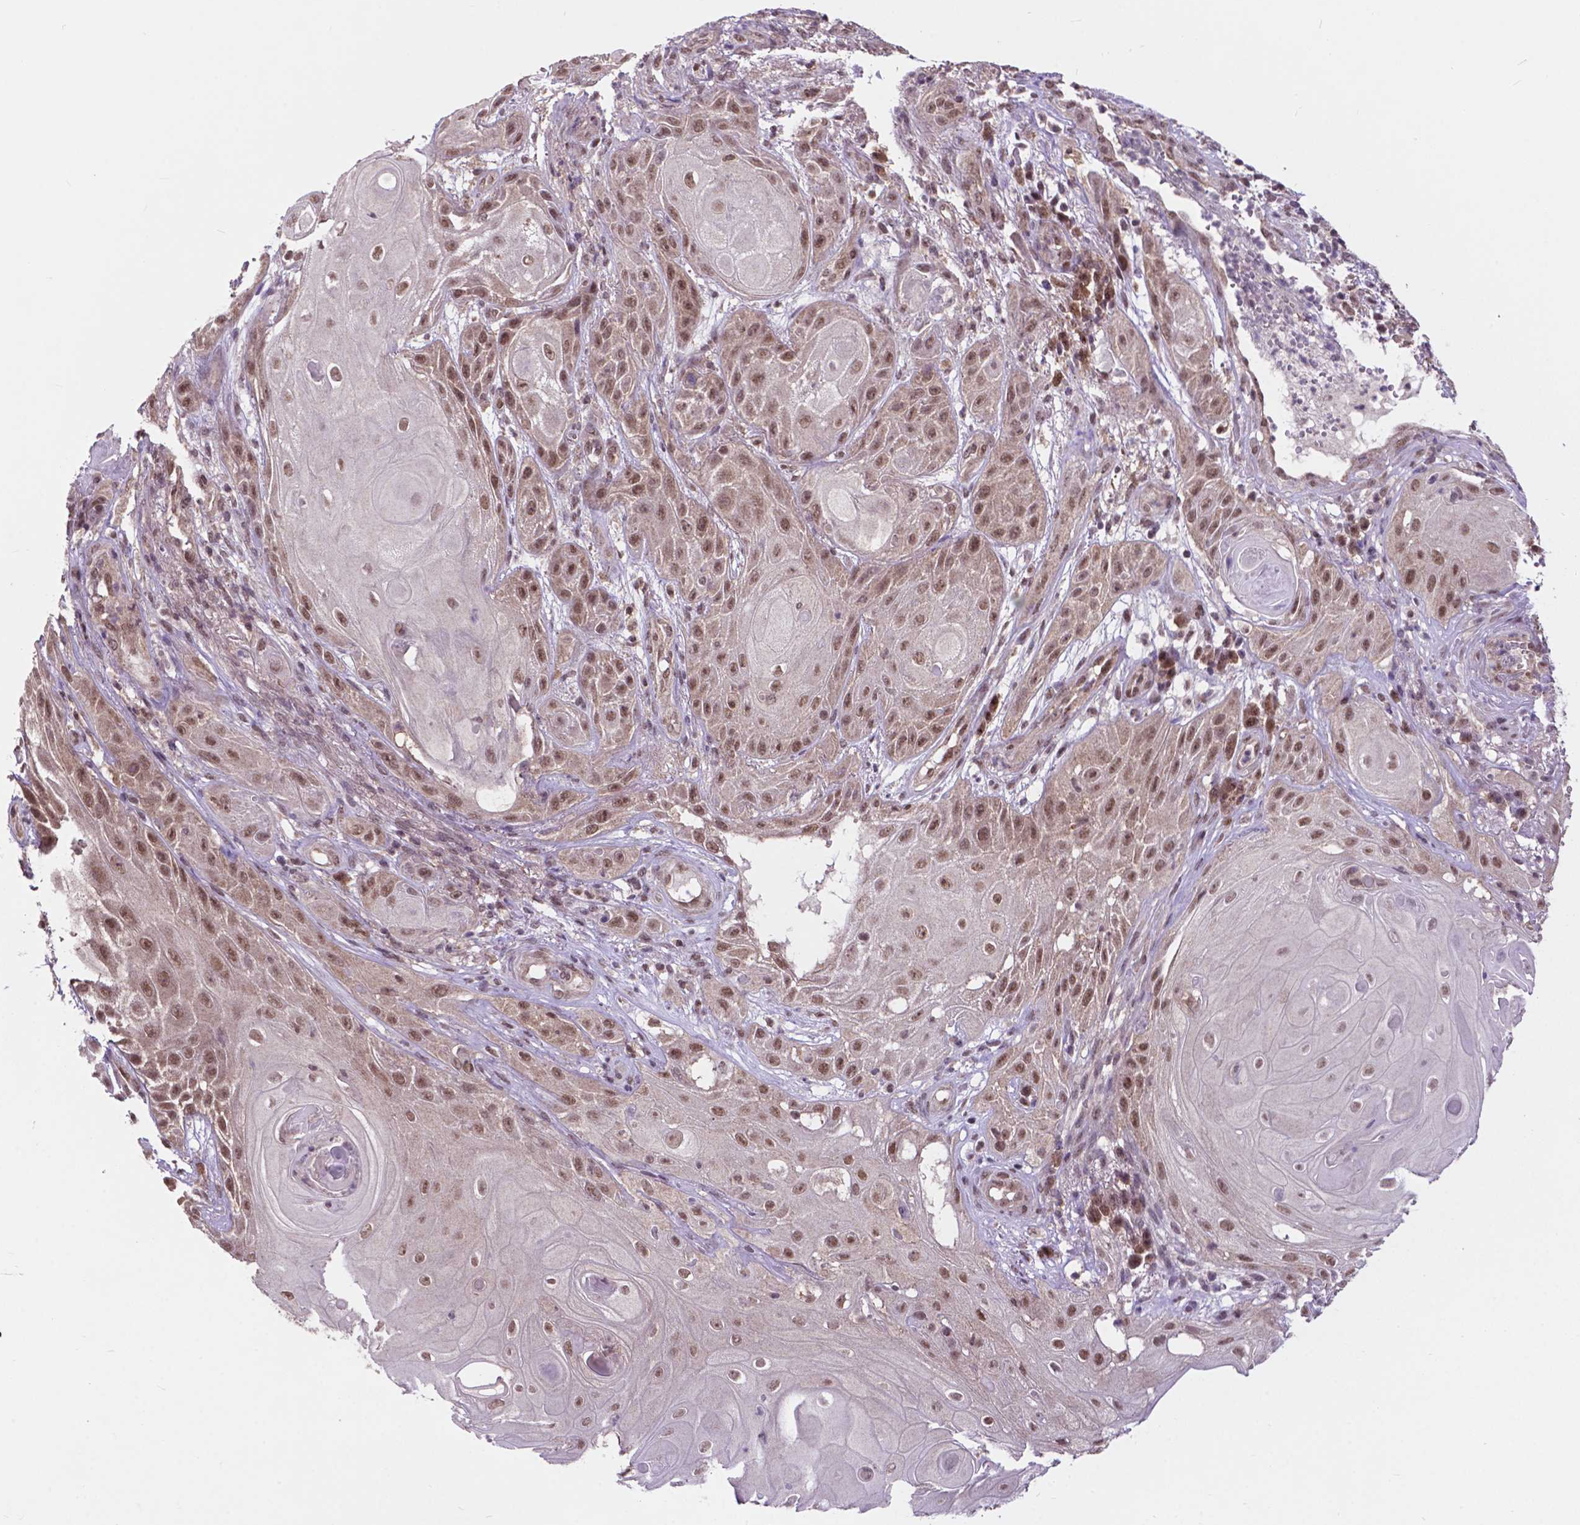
{"staining": {"intensity": "moderate", "quantity": ">75%", "location": "nuclear"}, "tissue": "skin cancer", "cell_type": "Tumor cells", "image_type": "cancer", "snomed": [{"axis": "morphology", "description": "Squamous cell carcinoma, NOS"}, {"axis": "topography", "description": "Skin"}], "caption": "IHC staining of skin cancer (squamous cell carcinoma), which exhibits medium levels of moderate nuclear staining in approximately >75% of tumor cells indicating moderate nuclear protein staining. The staining was performed using DAB (3,3'-diaminobenzidine) (brown) for protein detection and nuclei were counterstained in hematoxylin (blue).", "gene": "FAF1", "patient": {"sex": "male", "age": 62}}